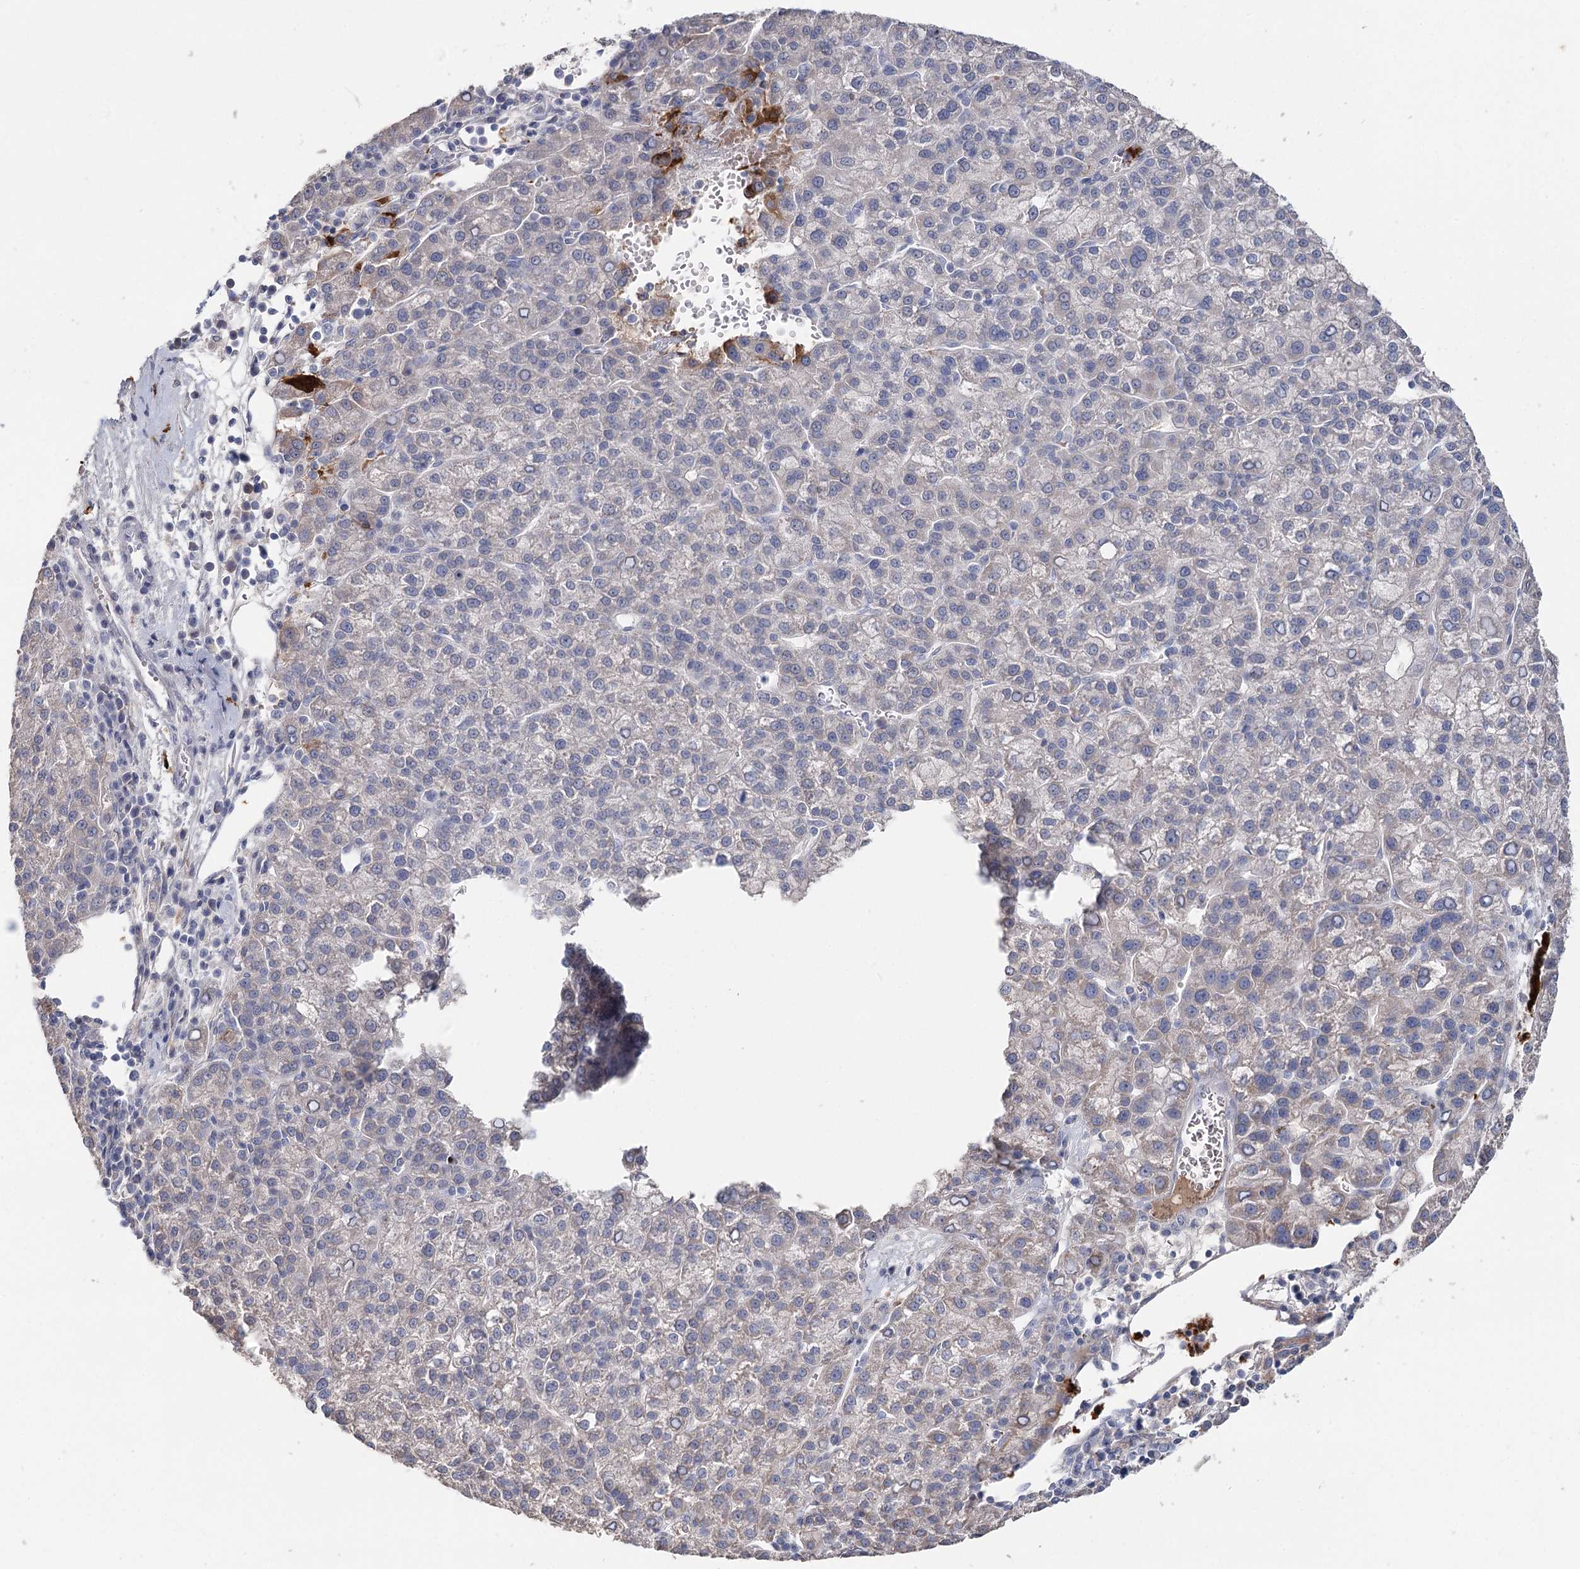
{"staining": {"intensity": "negative", "quantity": "none", "location": "none"}, "tissue": "liver cancer", "cell_type": "Tumor cells", "image_type": "cancer", "snomed": [{"axis": "morphology", "description": "Carcinoma, Hepatocellular, NOS"}, {"axis": "topography", "description": "Liver"}], "caption": "Immunohistochemistry photomicrograph of human liver cancer (hepatocellular carcinoma) stained for a protein (brown), which displays no staining in tumor cells. (Brightfield microscopy of DAB (3,3'-diaminobenzidine) immunohistochemistry at high magnification).", "gene": "ARHGAP44", "patient": {"sex": "female", "age": 58}}